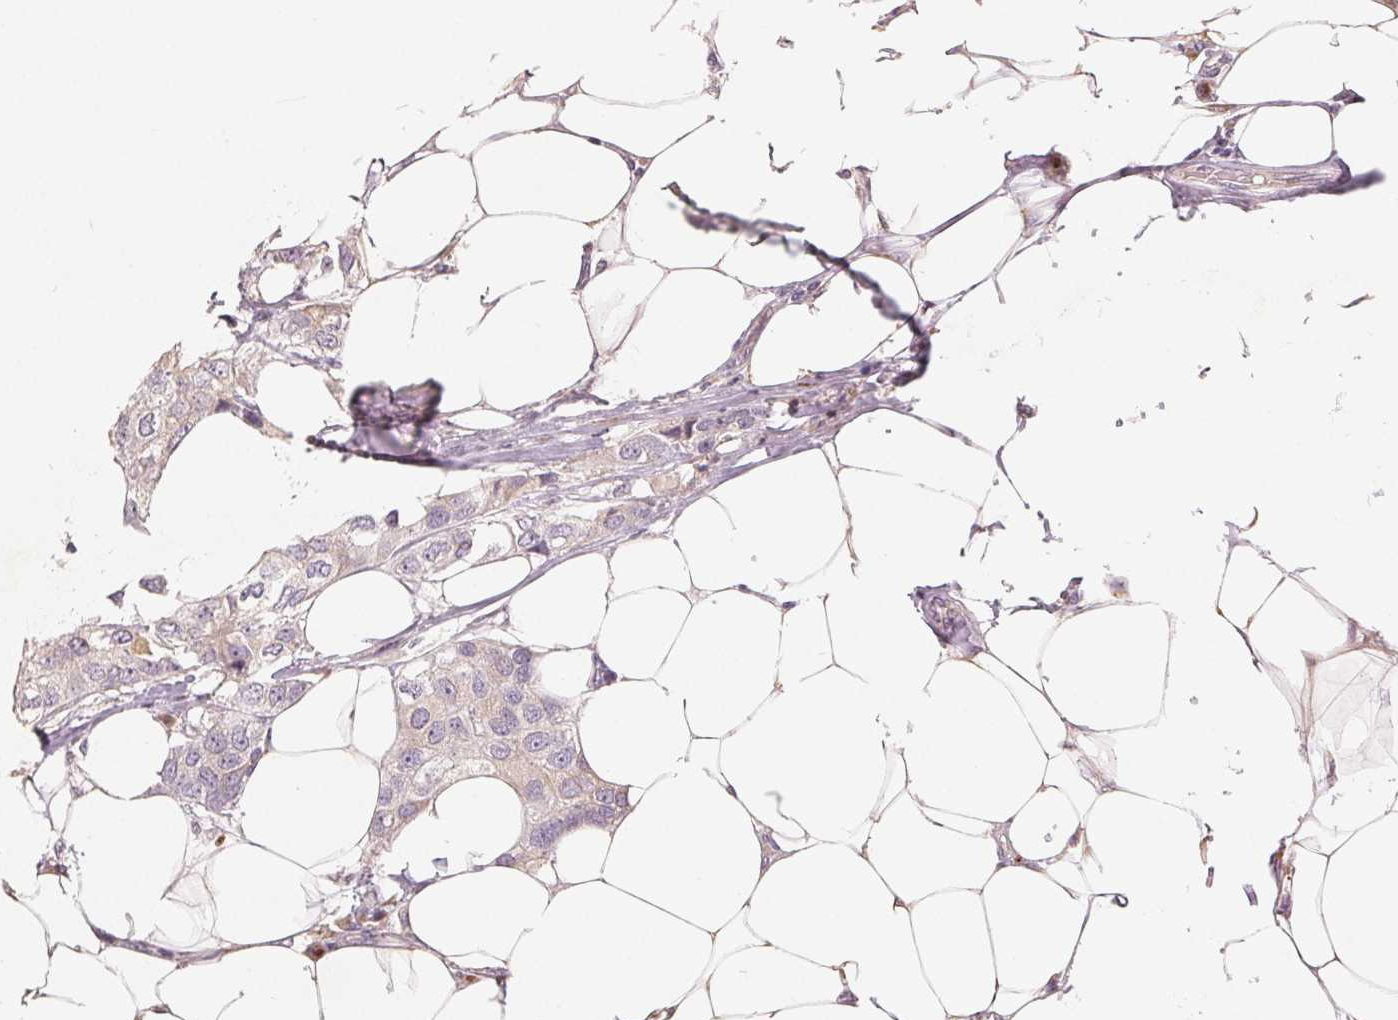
{"staining": {"intensity": "negative", "quantity": "none", "location": "none"}, "tissue": "breast cancer", "cell_type": "Tumor cells", "image_type": "cancer", "snomed": [{"axis": "morphology", "description": "Duct carcinoma"}, {"axis": "topography", "description": "Breast"}], "caption": "Tumor cells show no significant protein positivity in breast invasive ductal carcinoma.", "gene": "TMSB15B", "patient": {"sex": "female", "age": 80}}